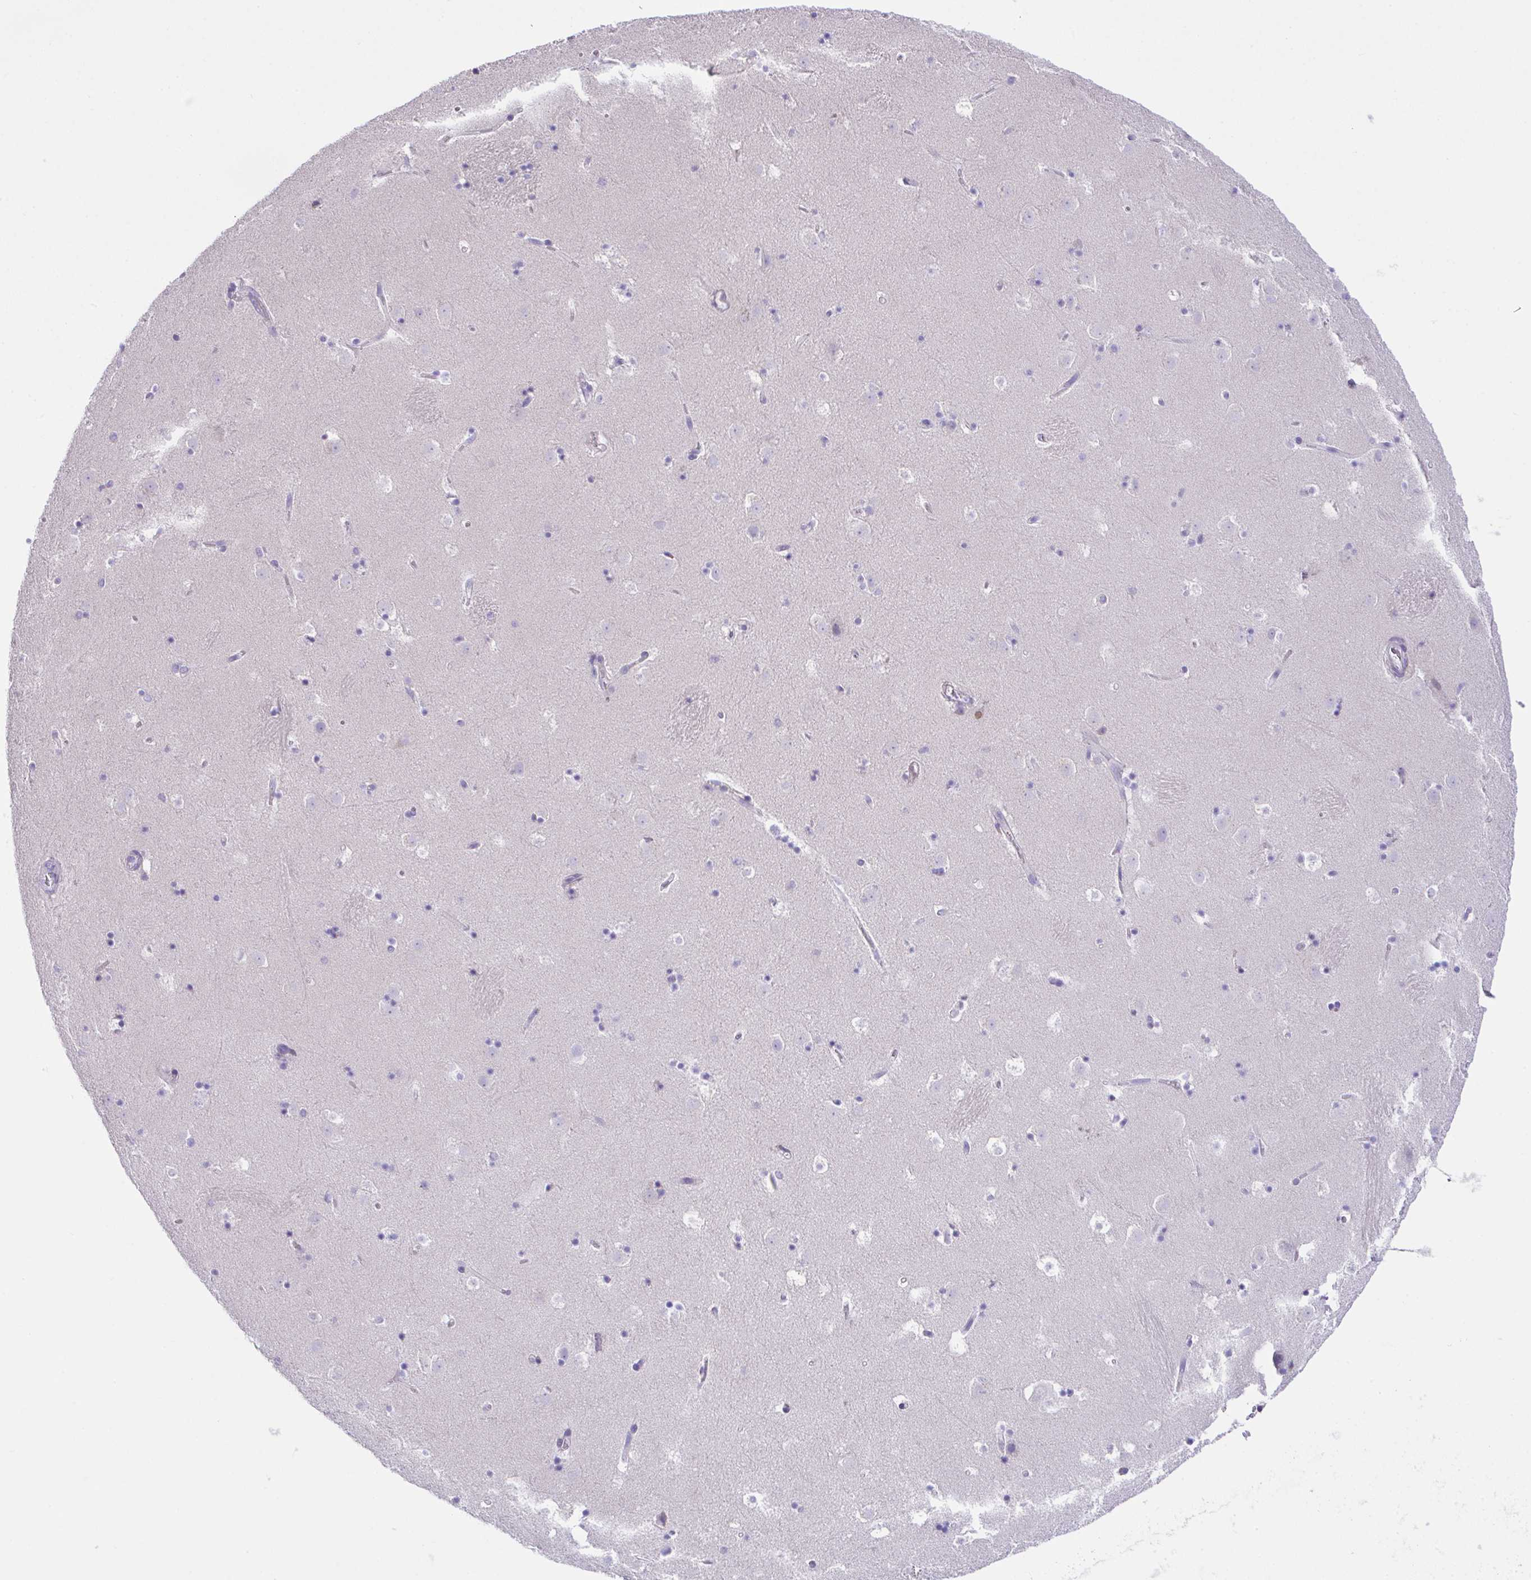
{"staining": {"intensity": "negative", "quantity": "none", "location": "none"}, "tissue": "caudate", "cell_type": "Glial cells", "image_type": "normal", "snomed": [{"axis": "morphology", "description": "Normal tissue, NOS"}, {"axis": "topography", "description": "Lateral ventricle wall"}], "caption": "This is a image of immunohistochemistry staining of normal caudate, which shows no staining in glial cells. (IHC, brightfield microscopy, high magnification).", "gene": "SLC16A6", "patient": {"sex": "male", "age": 37}}